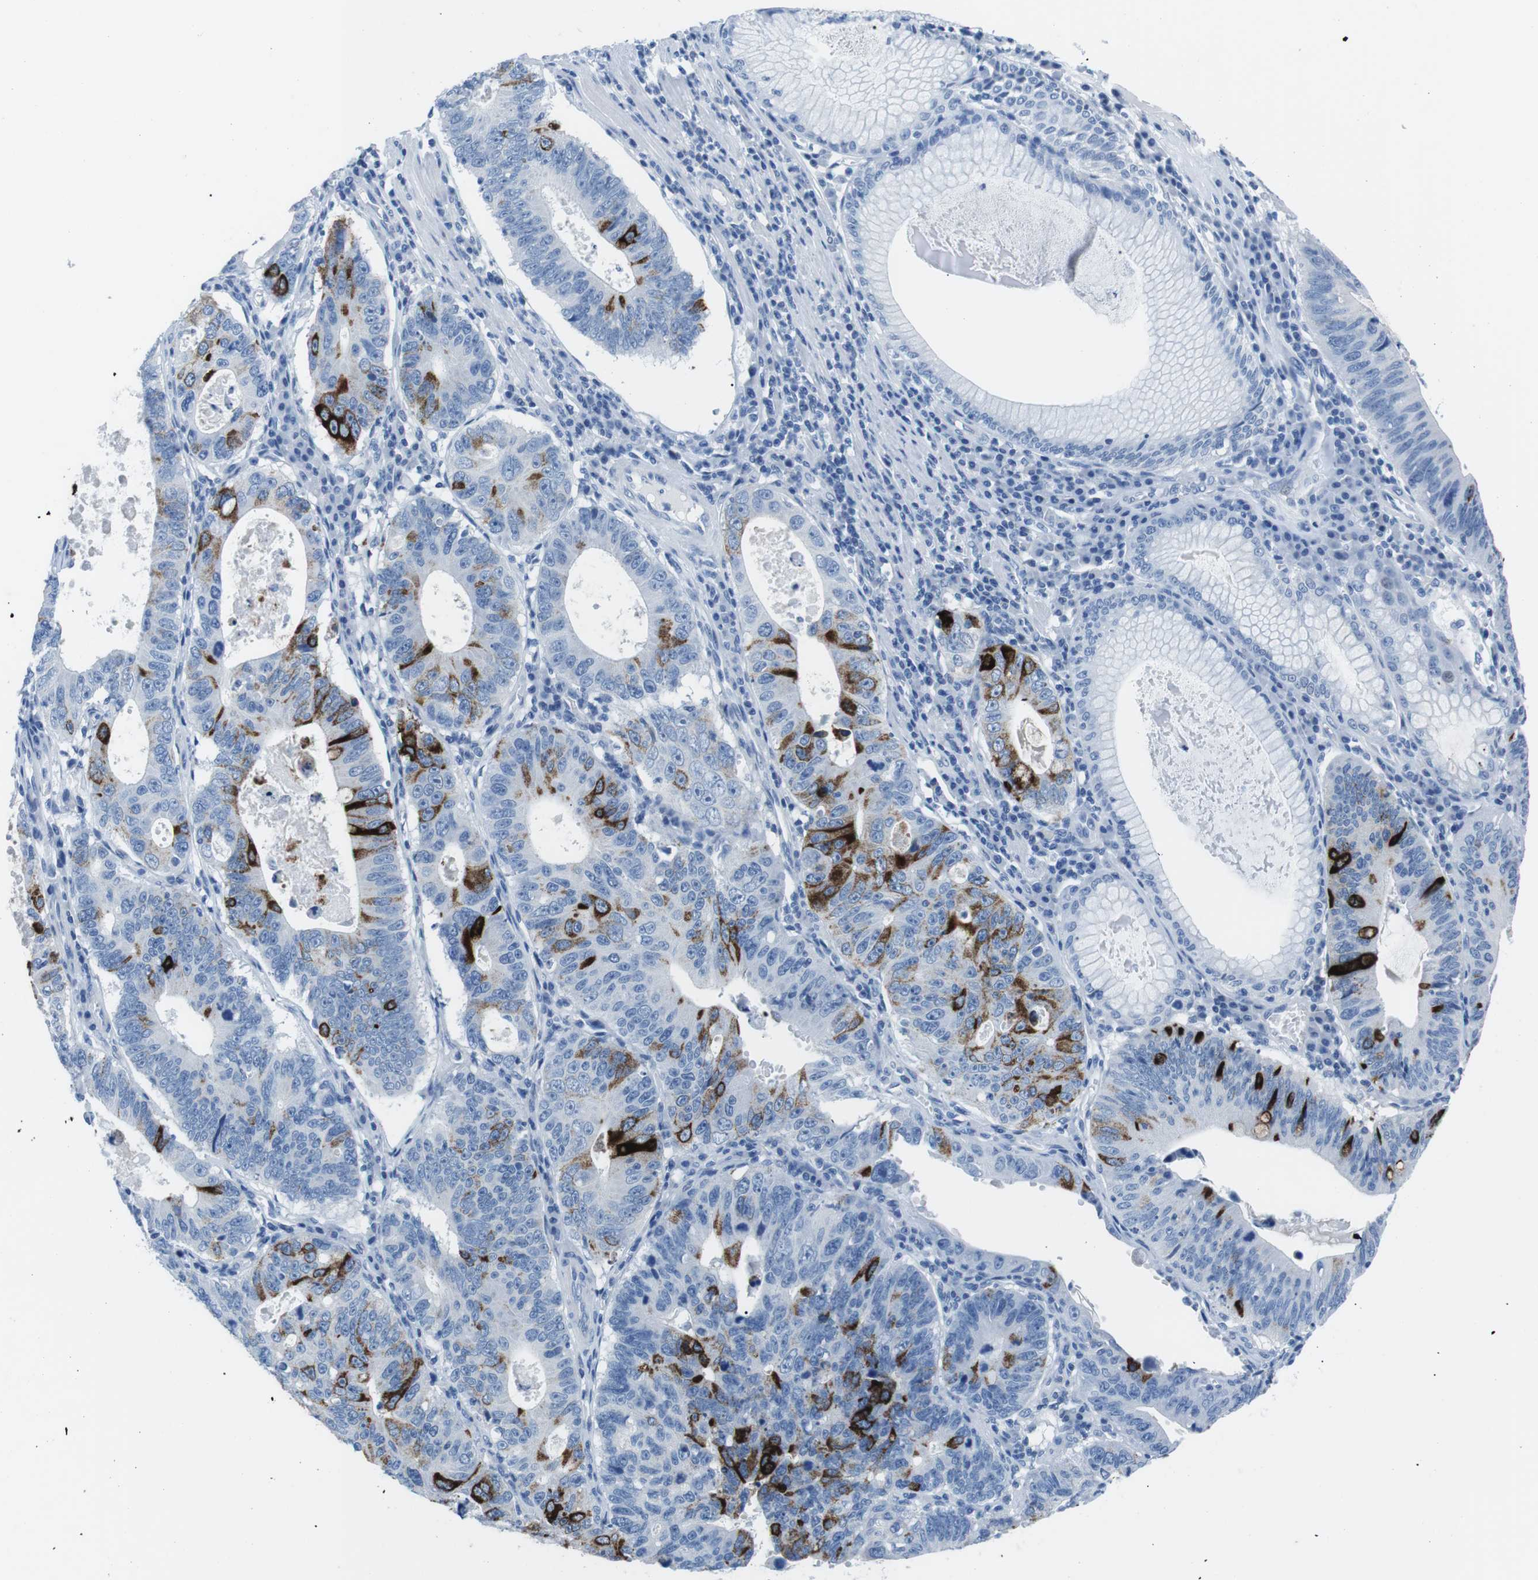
{"staining": {"intensity": "strong", "quantity": "<25%", "location": "cytoplasmic/membranous"}, "tissue": "stomach cancer", "cell_type": "Tumor cells", "image_type": "cancer", "snomed": [{"axis": "morphology", "description": "Adenocarcinoma, NOS"}, {"axis": "topography", "description": "Stomach"}], "caption": "Tumor cells show medium levels of strong cytoplasmic/membranous expression in about <25% of cells in human adenocarcinoma (stomach).", "gene": "MUC2", "patient": {"sex": "male", "age": 59}}